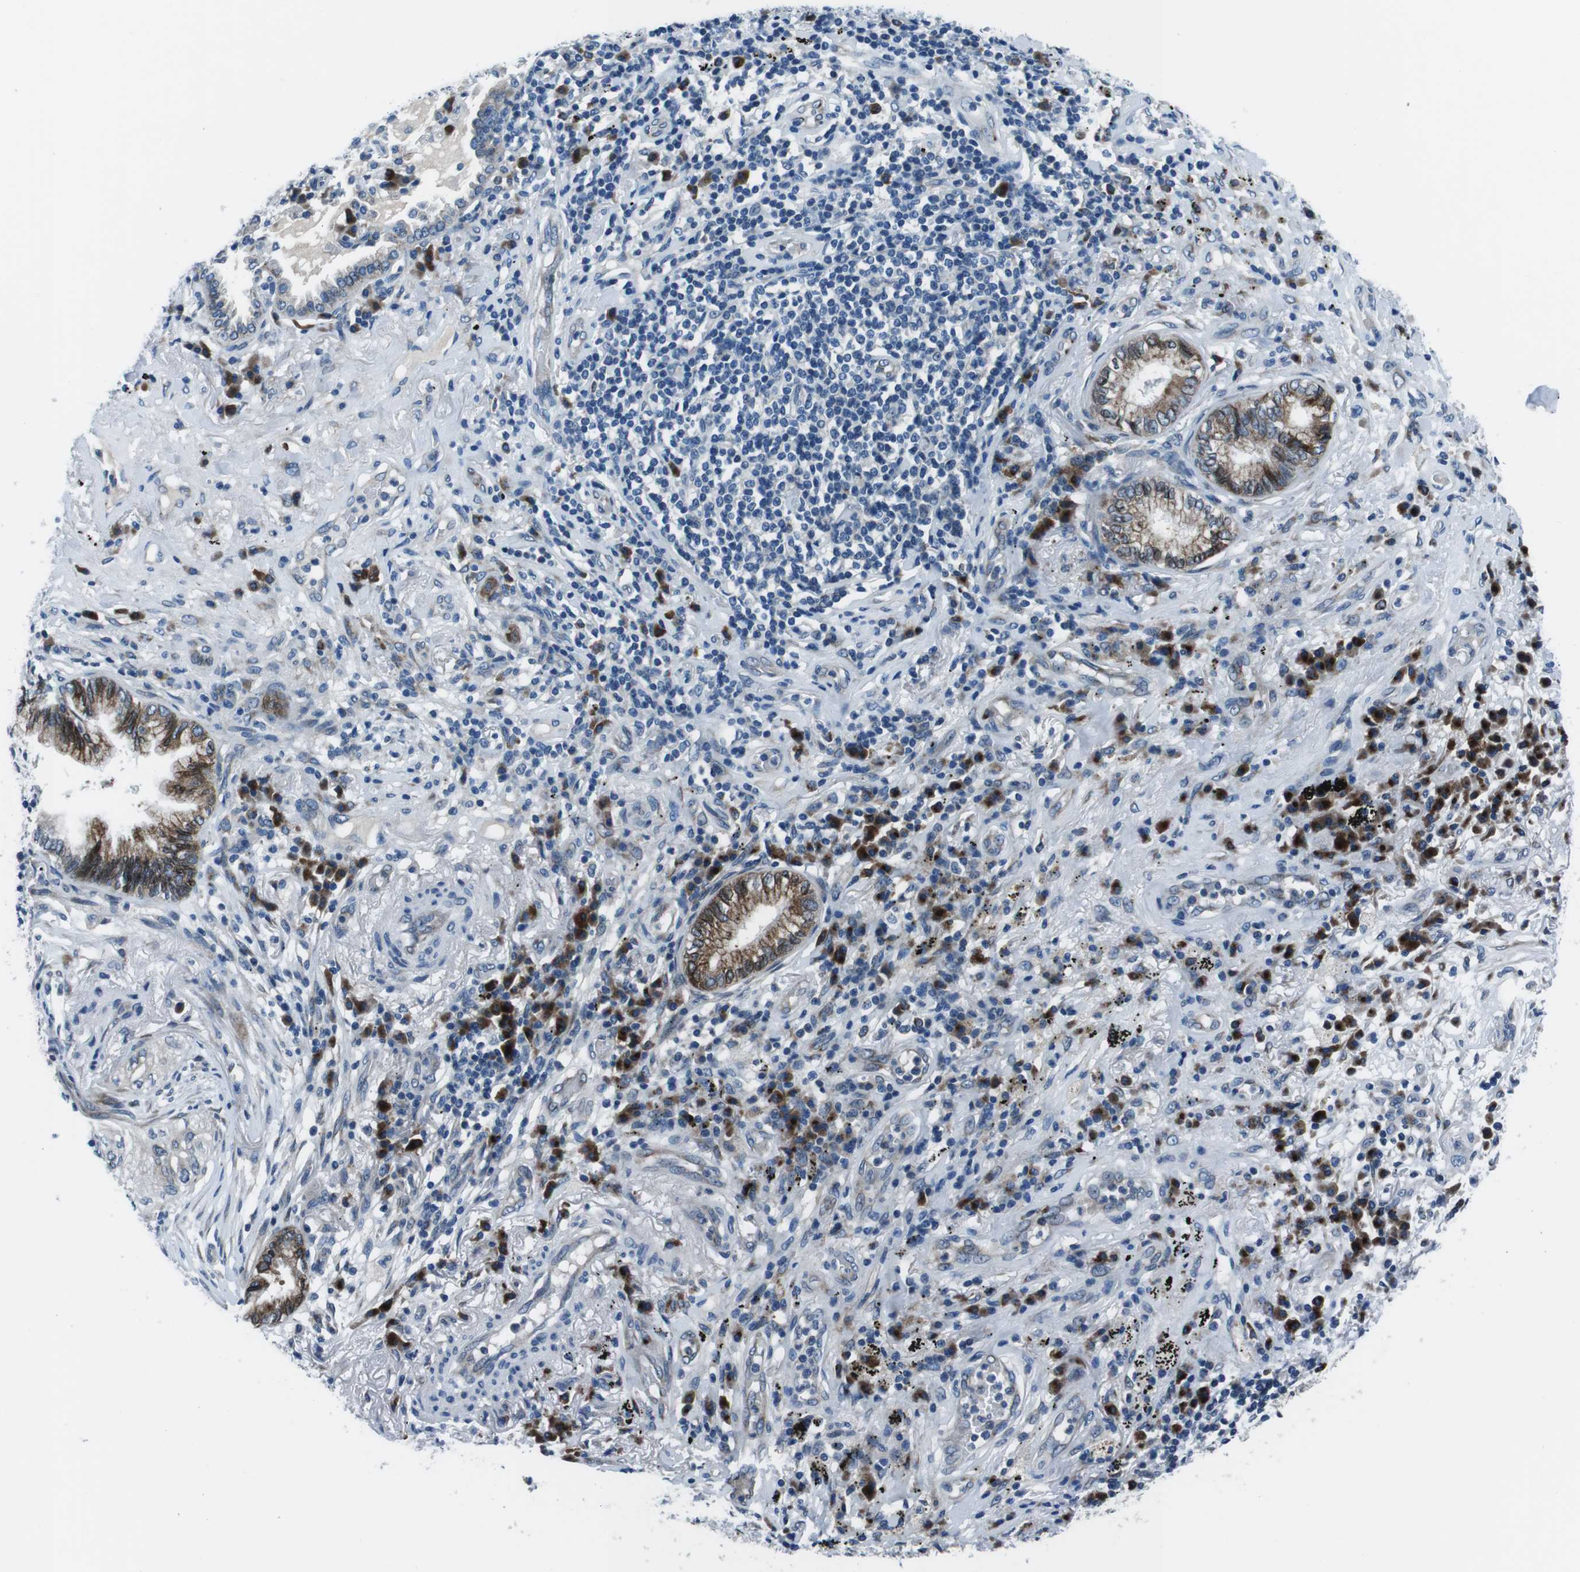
{"staining": {"intensity": "strong", "quantity": "<25%", "location": "cytoplasmic/membranous"}, "tissue": "lung cancer", "cell_type": "Tumor cells", "image_type": "cancer", "snomed": [{"axis": "morphology", "description": "Normal tissue, NOS"}, {"axis": "morphology", "description": "Adenocarcinoma, NOS"}, {"axis": "topography", "description": "Bronchus"}, {"axis": "topography", "description": "Lung"}], "caption": "Lung cancer (adenocarcinoma) tissue reveals strong cytoplasmic/membranous positivity in approximately <25% of tumor cells, visualized by immunohistochemistry. The staining was performed using DAB (3,3'-diaminobenzidine), with brown indicating positive protein expression. Nuclei are stained blue with hematoxylin.", "gene": "NUCB2", "patient": {"sex": "female", "age": 70}}